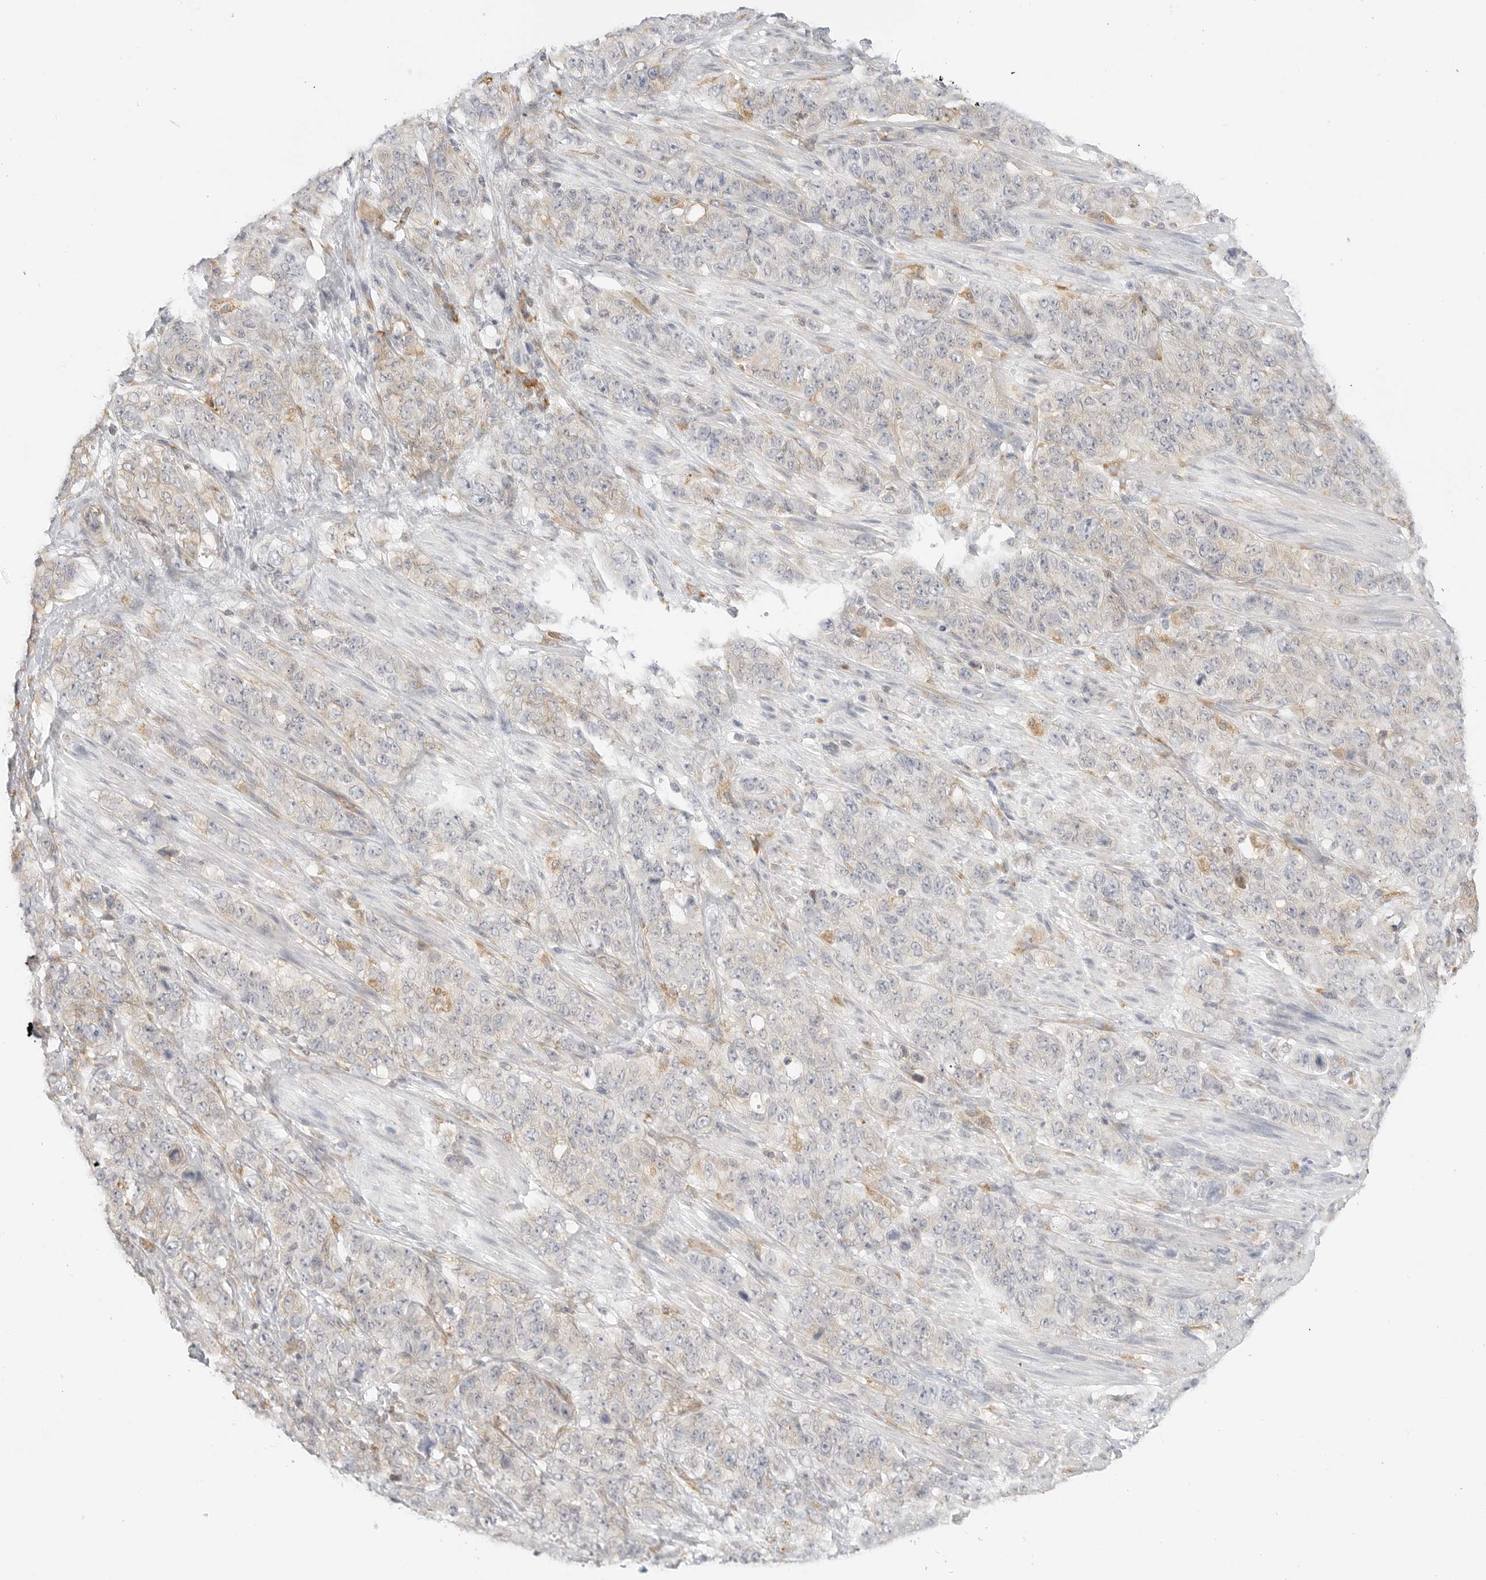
{"staining": {"intensity": "negative", "quantity": "none", "location": "none"}, "tissue": "stomach cancer", "cell_type": "Tumor cells", "image_type": "cancer", "snomed": [{"axis": "morphology", "description": "Adenocarcinoma, NOS"}, {"axis": "topography", "description": "Stomach"}], "caption": "IHC micrograph of neoplastic tissue: human stomach cancer (adenocarcinoma) stained with DAB (3,3'-diaminobenzidine) demonstrates no significant protein staining in tumor cells. Brightfield microscopy of immunohistochemistry stained with DAB (3,3'-diaminobenzidine) (brown) and hematoxylin (blue), captured at high magnification.", "gene": "THEM4", "patient": {"sex": "male", "age": 48}}